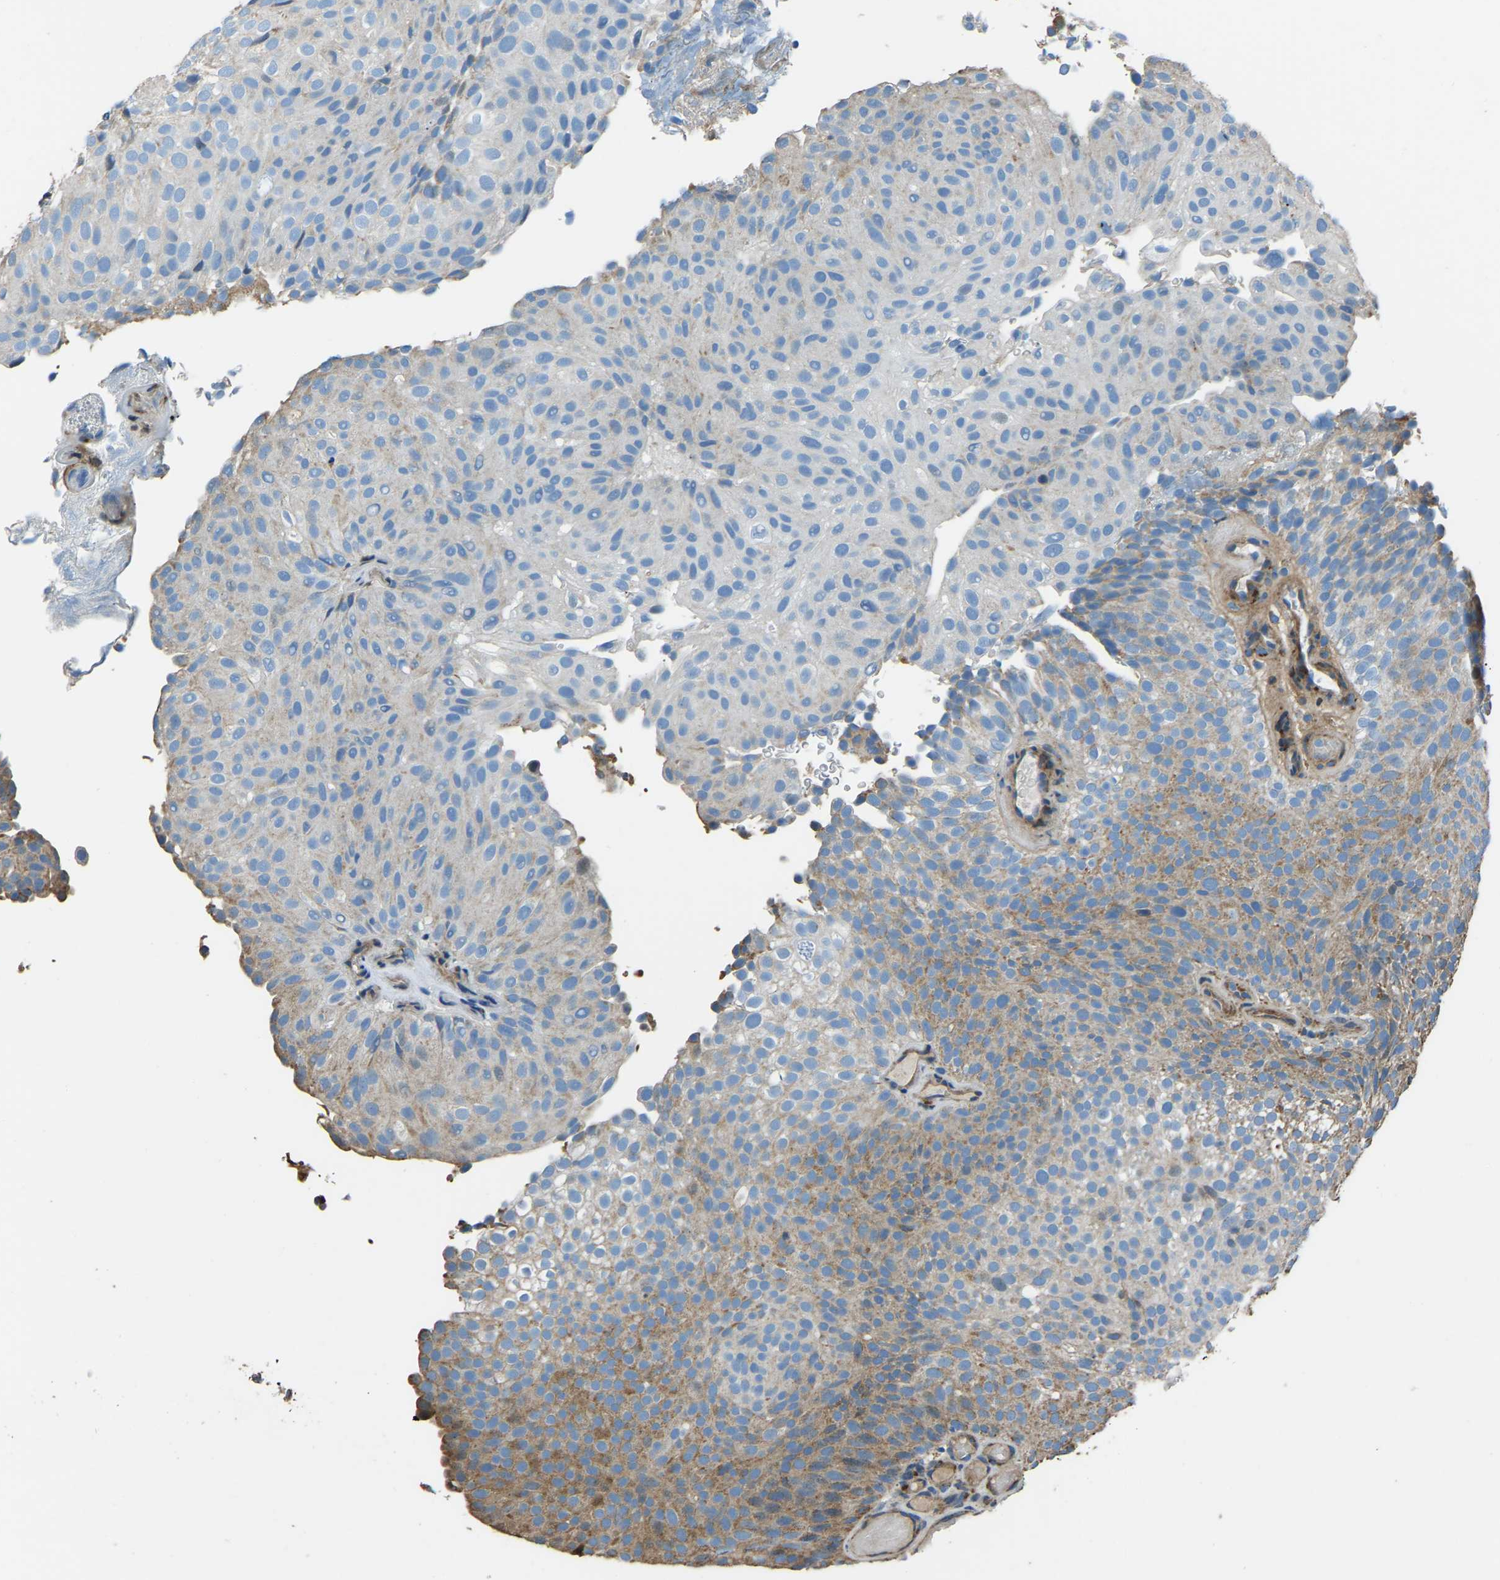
{"staining": {"intensity": "moderate", "quantity": "25%-75%", "location": "cytoplasmic/membranous"}, "tissue": "urothelial cancer", "cell_type": "Tumor cells", "image_type": "cancer", "snomed": [{"axis": "morphology", "description": "Urothelial carcinoma, Low grade"}, {"axis": "topography", "description": "Urinary bladder"}], "caption": "Protein positivity by immunohistochemistry (IHC) demonstrates moderate cytoplasmic/membranous positivity in approximately 25%-75% of tumor cells in urothelial cancer.", "gene": "COL3A1", "patient": {"sex": "male", "age": 78}}